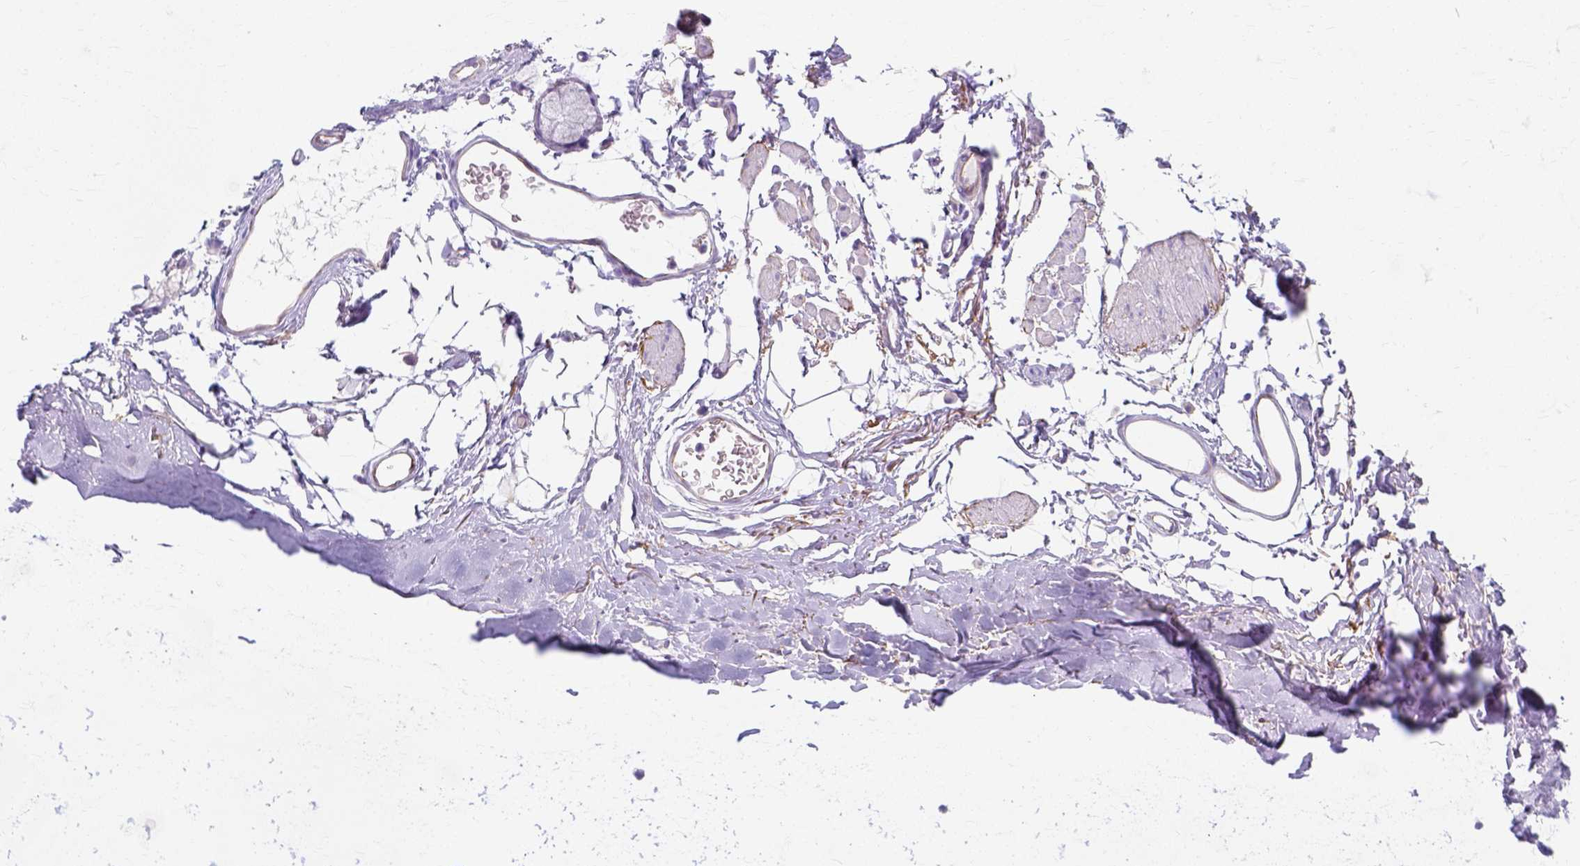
{"staining": {"intensity": "negative", "quantity": "none", "location": "none"}, "tissue": "adipose tissue", "cell_type": "Adipocytes", "image_type": "normal", "snomed": [{"axis": "morphology", "description": "Normal tissue, NOS"}, {"axis": "topography", "description": "Cartilage tissue"}, {"axis": "topography", "description": "Bronchus"}], "caption": "This is an IHC photomicrograph of normal human adipose tissue. There is no staining in adipocytes.", "gene": "MYH15", "patient": {"sex": "female", "age": 79}}